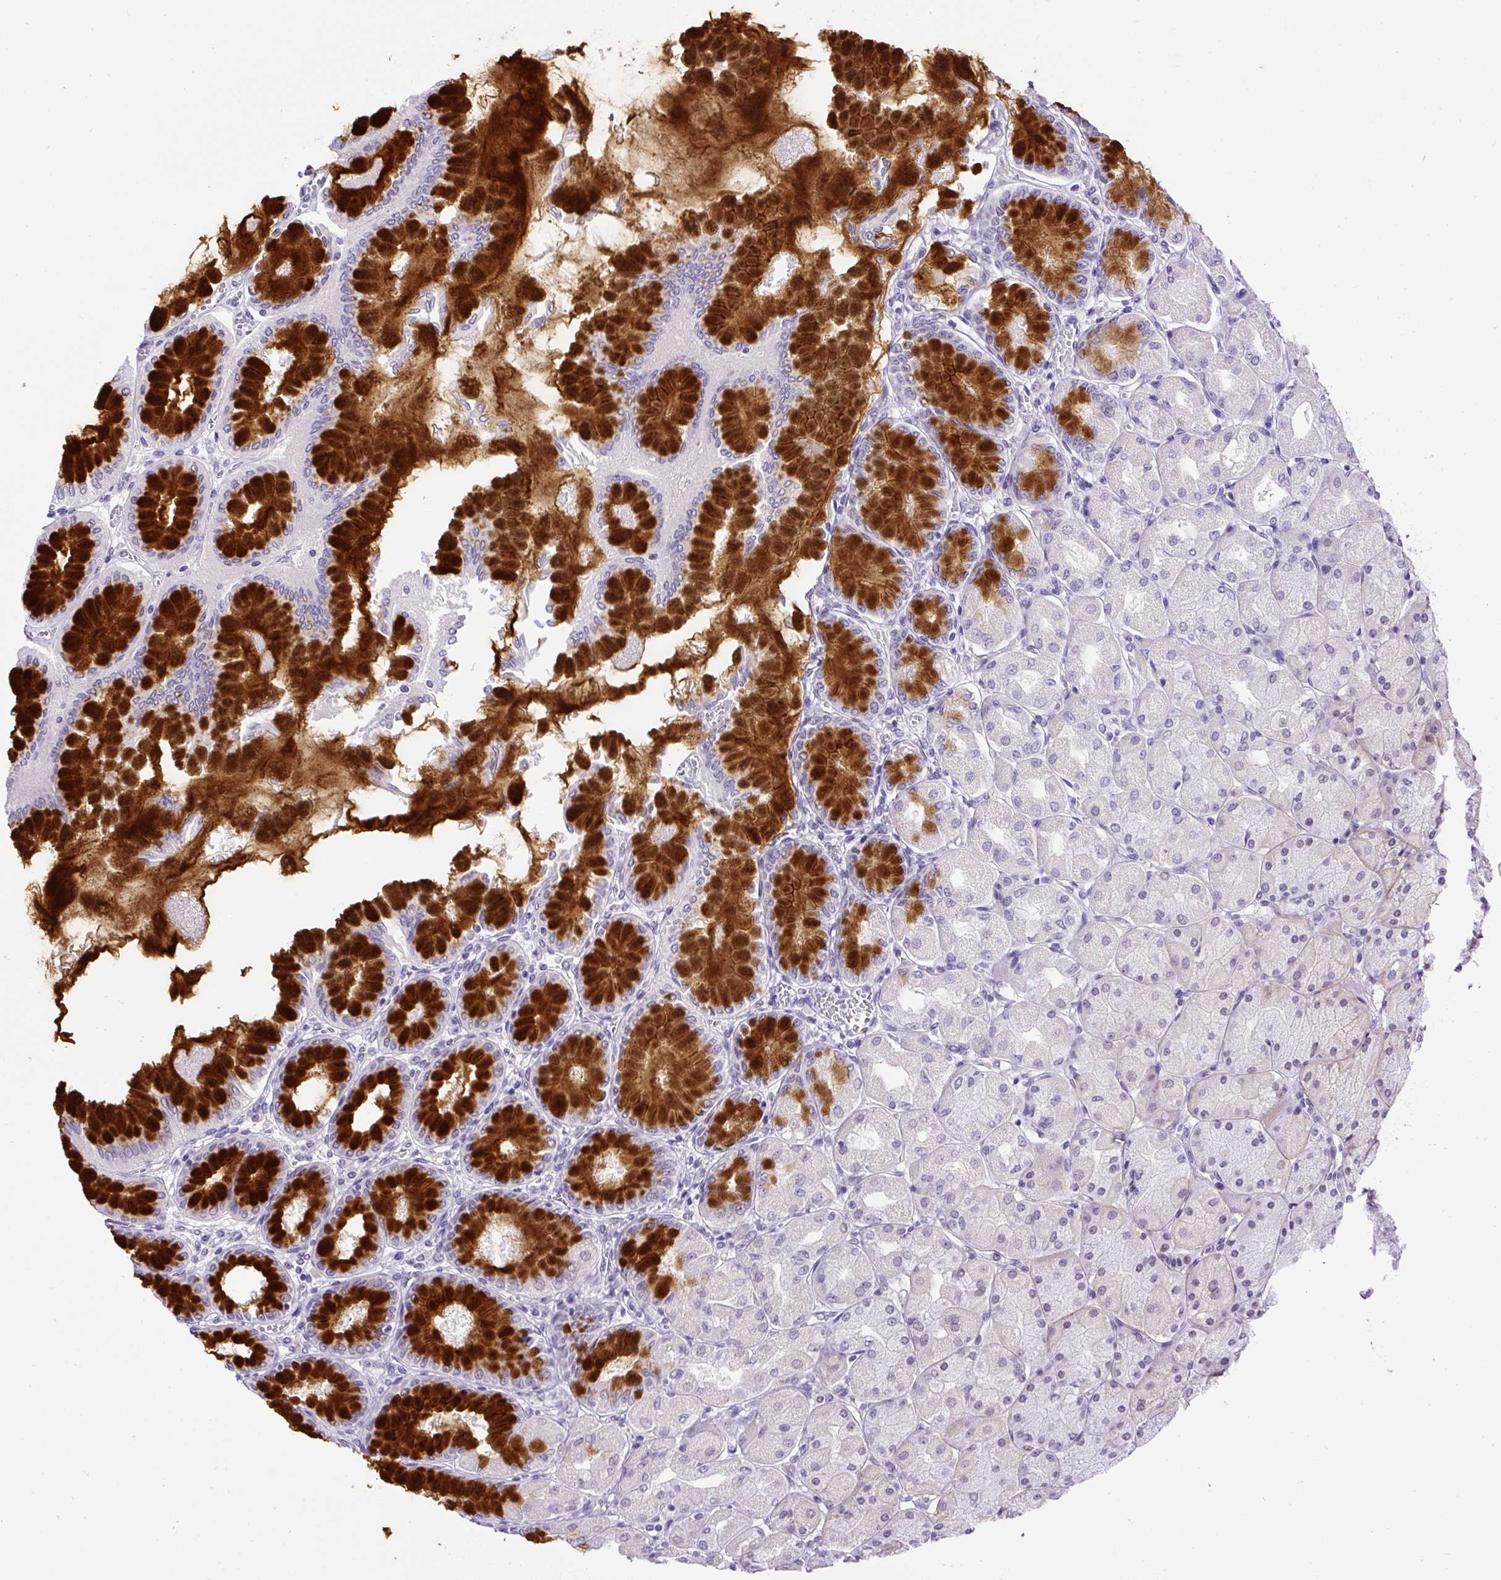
{"staining": {"intensity": "strong", "quantity": "25%-75%", "location": "cytoplasmic/membranous"}, "tissue": "stomach", "cell_type": "Glandular cells", "image_type": "normal", "snomed": [{"axis": "morphology", "description": "Normal tissue, NOS"}, {"axis": "topography", "description": "Stomach, upper"}], "caption": "Immunohistochemistry (IHC) photomicrograph of unremarkable human stomach stained for a protein (brown), which demonstrates high levels of strong cytoplasmic/membranous positivity in about 25%-75% of glandular cells.", "gene": "WNT10B", "patient": {"sex": "female", "age": 56}}